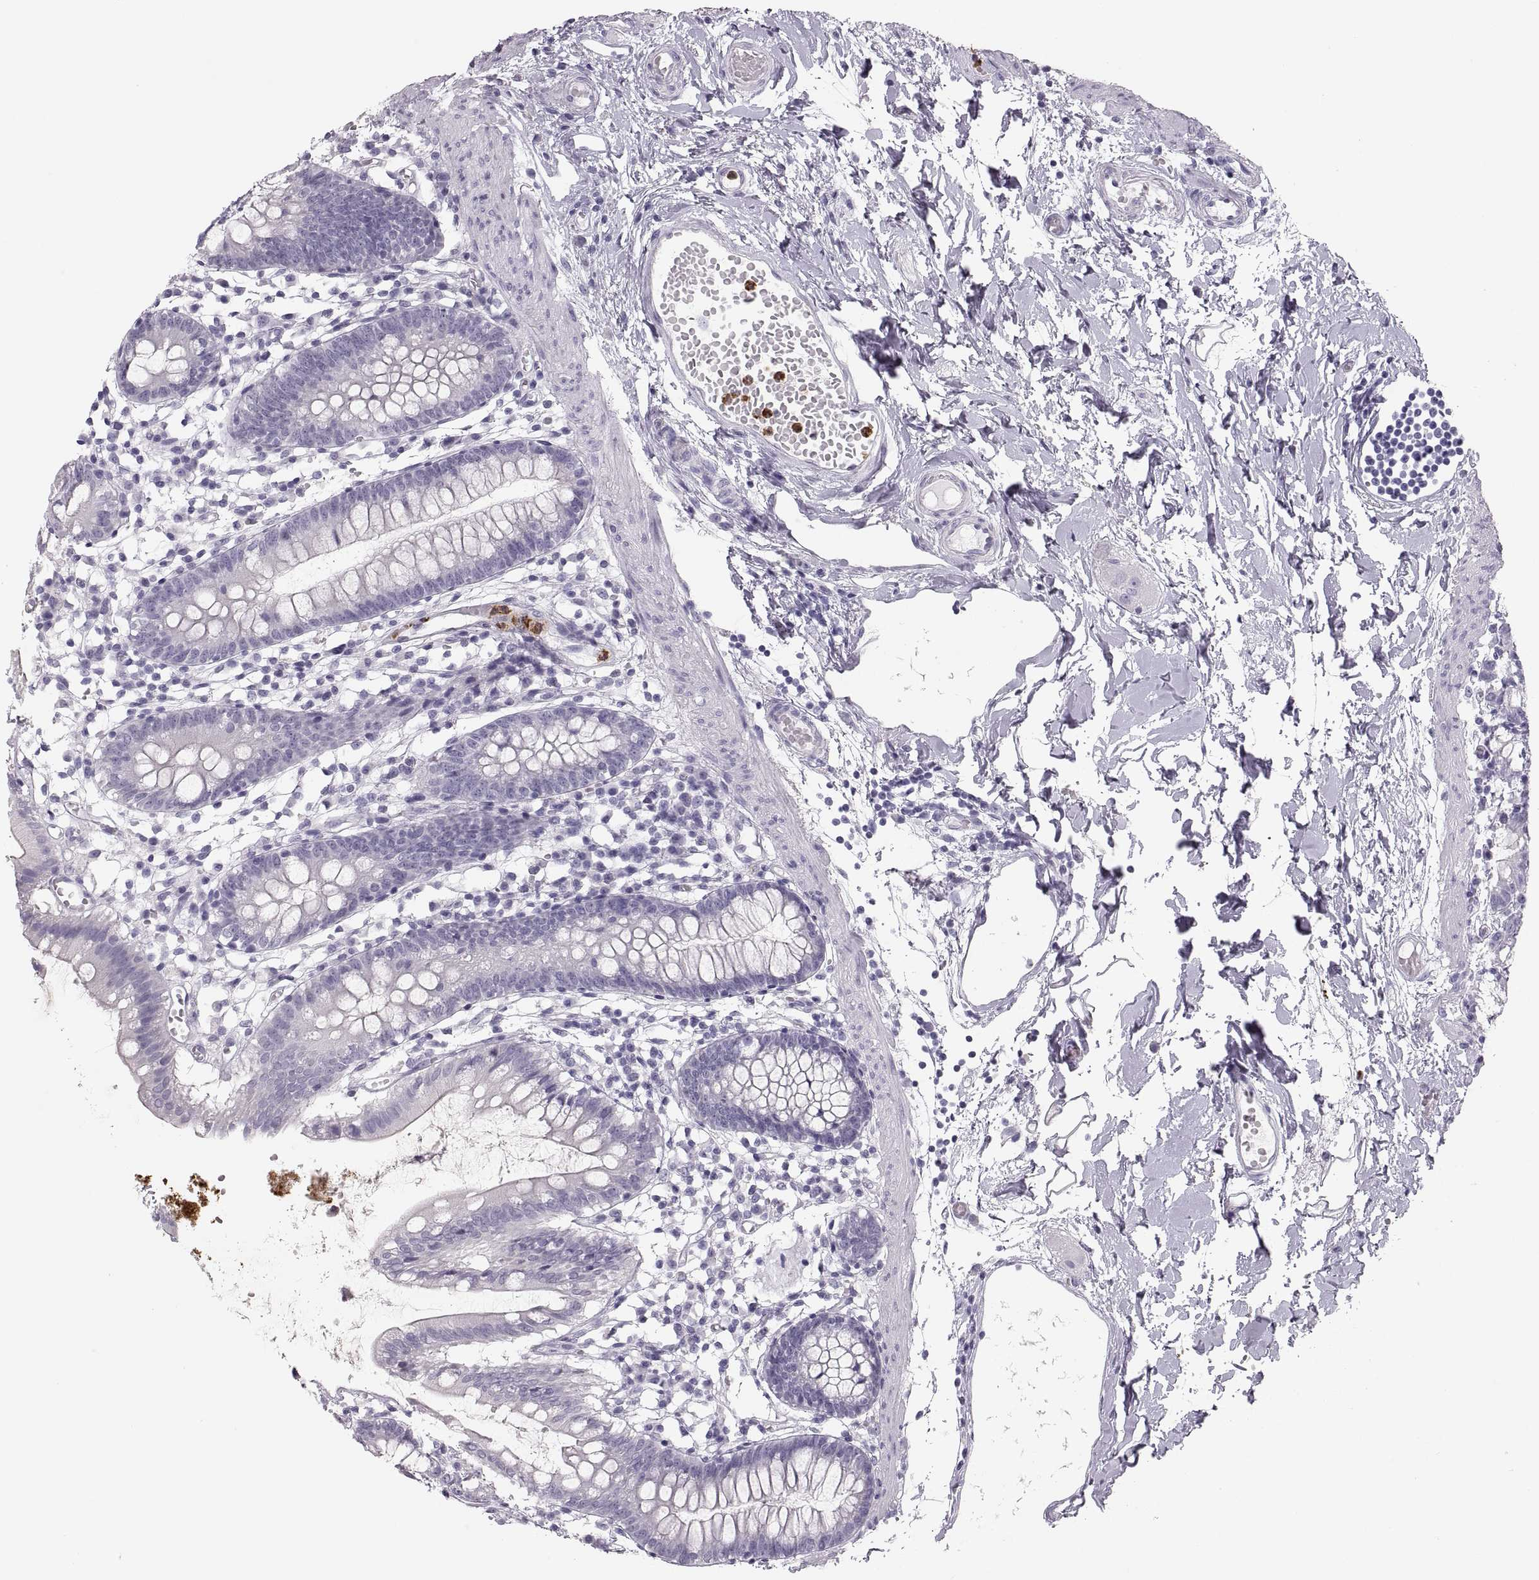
{"staining": {"intensity": "negative", "quantity": "none", "location": "none"}, "tissue": "small intestine", "cell_type": "Glandular cells", "image_type": "normal", "snomed": [{"axis": "morphology", "description": "Normal tissue, NOS"}, {"axis": "topography", "description": "Small intestine"}], "caption": "DAB (3,3'-diaminobenzidine) immunohistochemical staining of unremarkable human small intestine displays no significant expression in glandular cells.", "gene": "MILR1", "patient": {"sex": "female", "age": 90}}